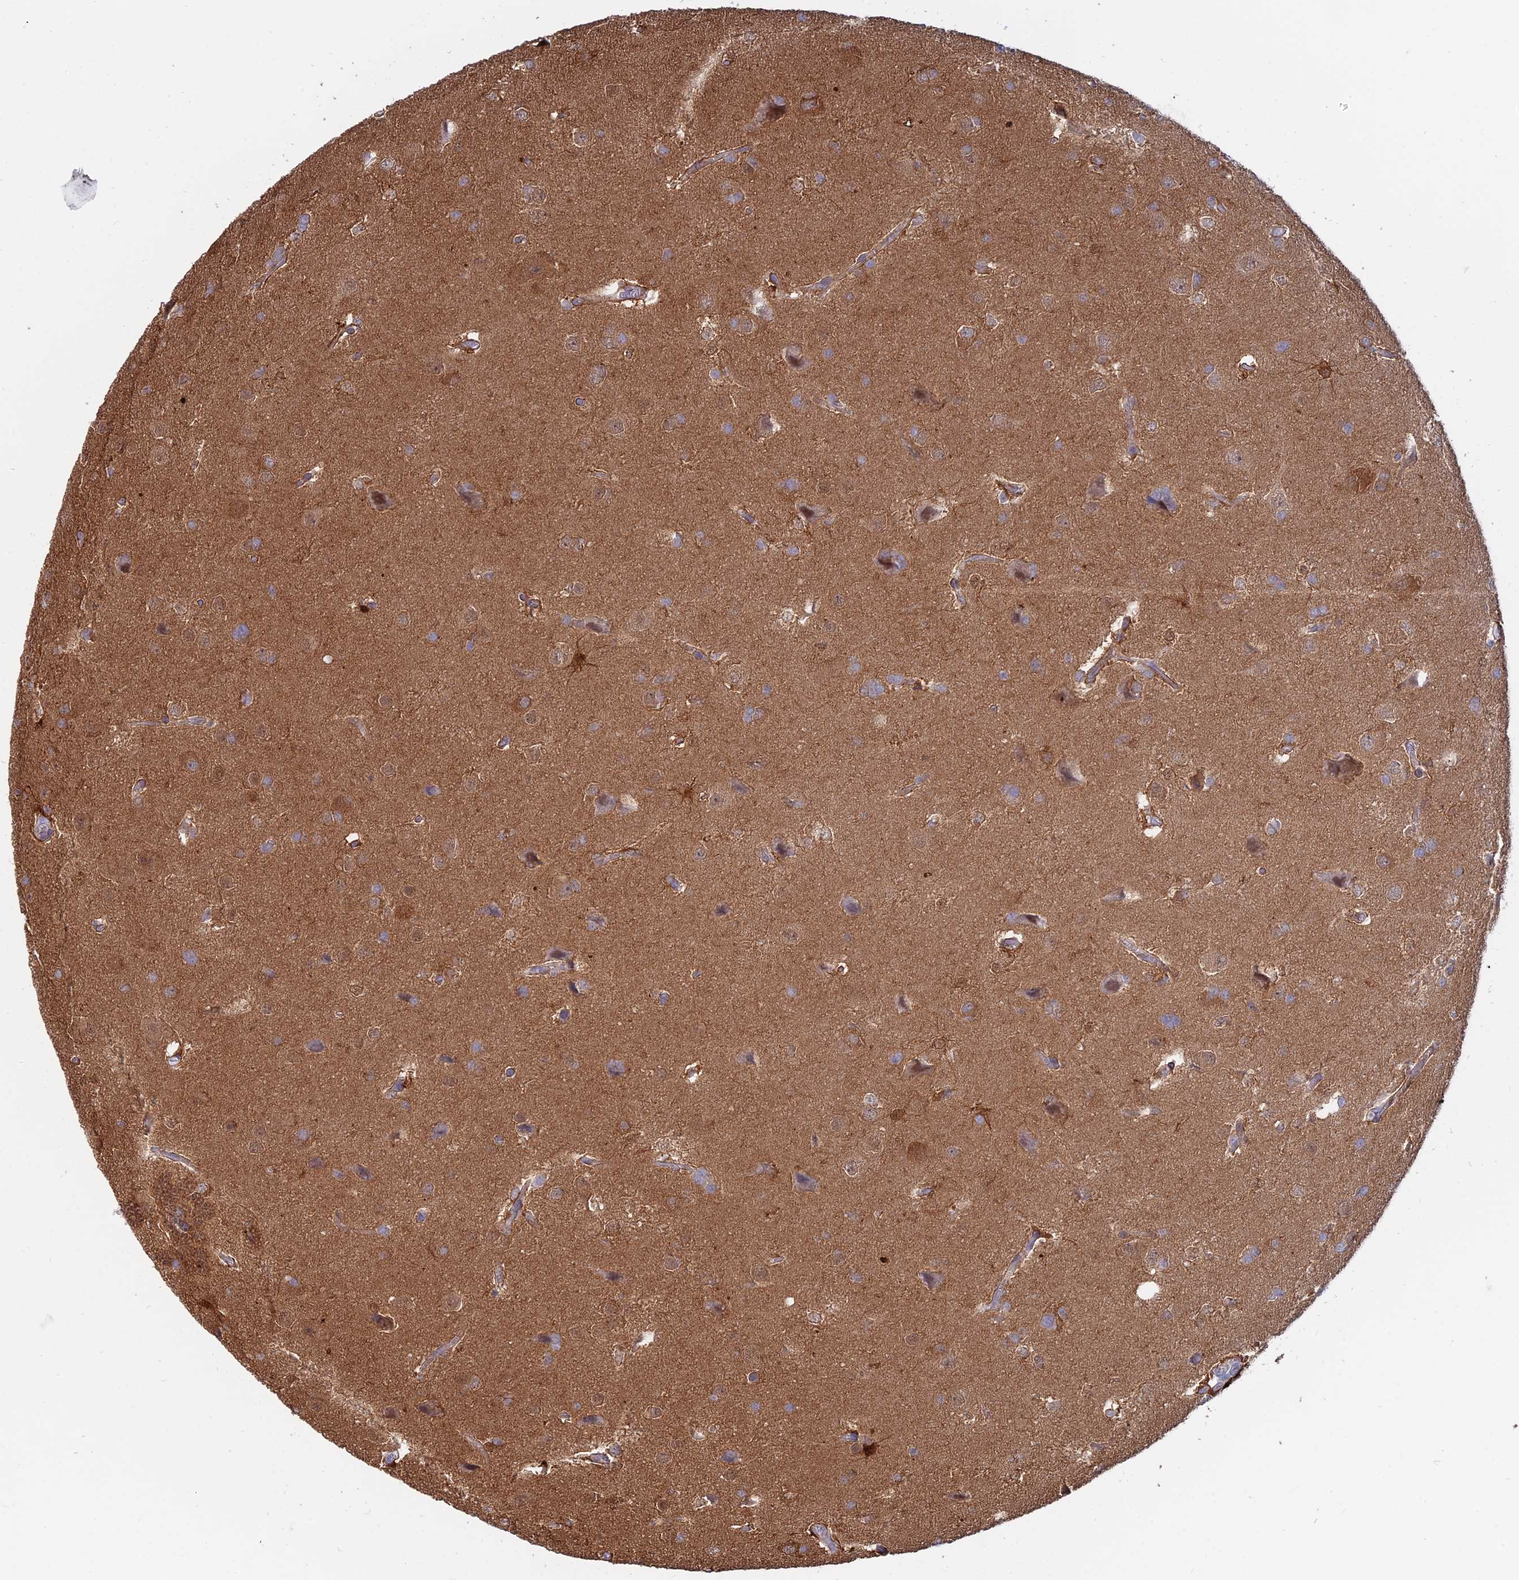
{"staining": {"intensity": "negative", "quantity": "none", "location": "none"}, "tissue": "glioma", "cell_type": "Tumor cells", "image_type": "cancer", "snomed": [{"axis": "morphology", "description": "Glioma, malignant, Low grade"}, {"axis": "topography", "description": "Brain"}], "caption": "Immunohistochemical staining of glioma reveals no significant positivity in tumor cells.", "gene": "B3GALT4", "patient": {"sex": "male", "age": 66}}